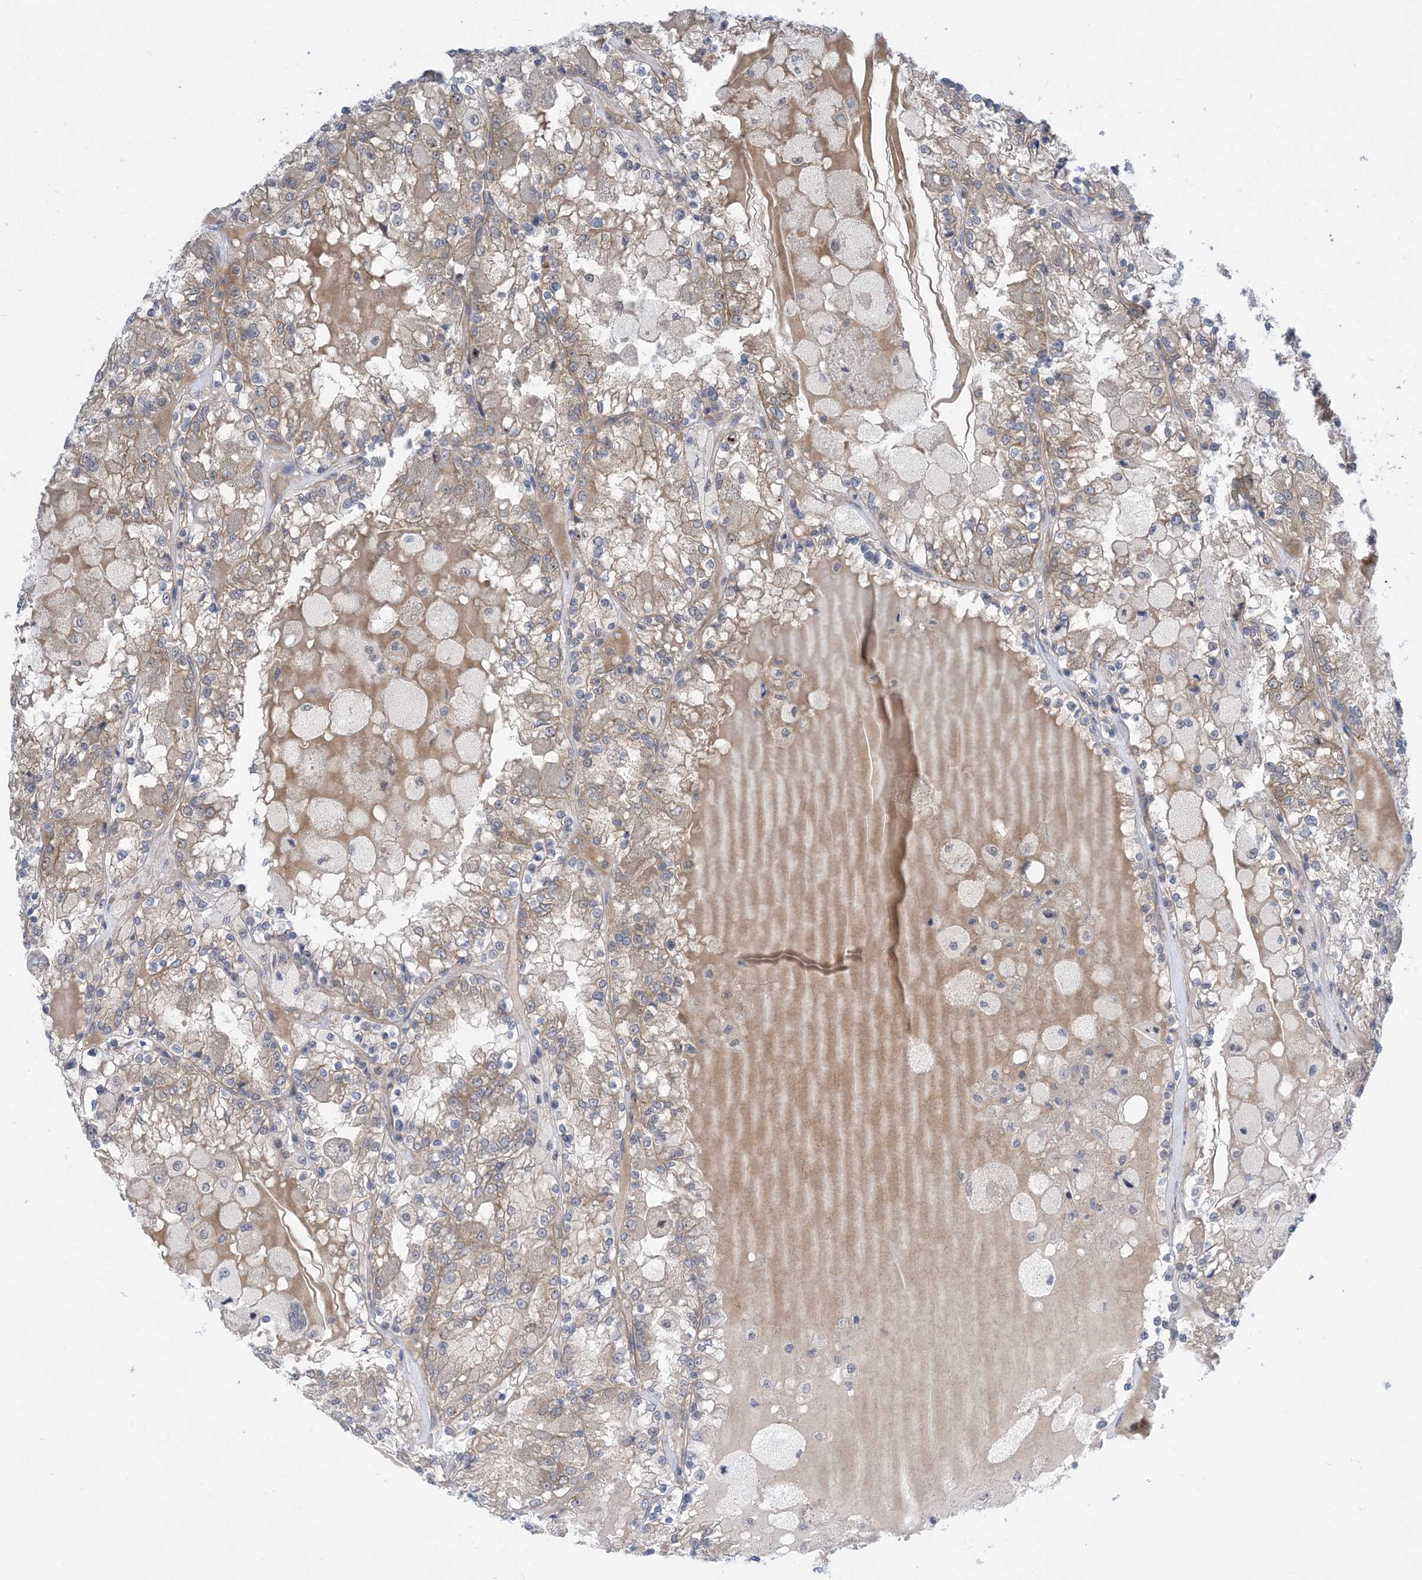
{"staining": {"intensity": "weak", "quantity": ">75%", "location": "cytoplasmic/membranous"}, "tissue": "renal cancer", "cell_type": "Tumor cells", "image_type": "cancer", "snomed": [{"axis": "morphology", "description": "Adenocarcinoma, NOS"}, {"axis": "topography", "description": "Kidney"}], "caption": "A low amount of weak cytoplasmic/membranous expression is identified in approximately >75% of tumor cells in renal adenocarcinoma tissue. (Stains: DAB in brown, nuclei in blue, Microscopy: brightfield microscopy at high magnification).", "gene": "EHBP1", "patient": {"sex": "female", "age": 56}}